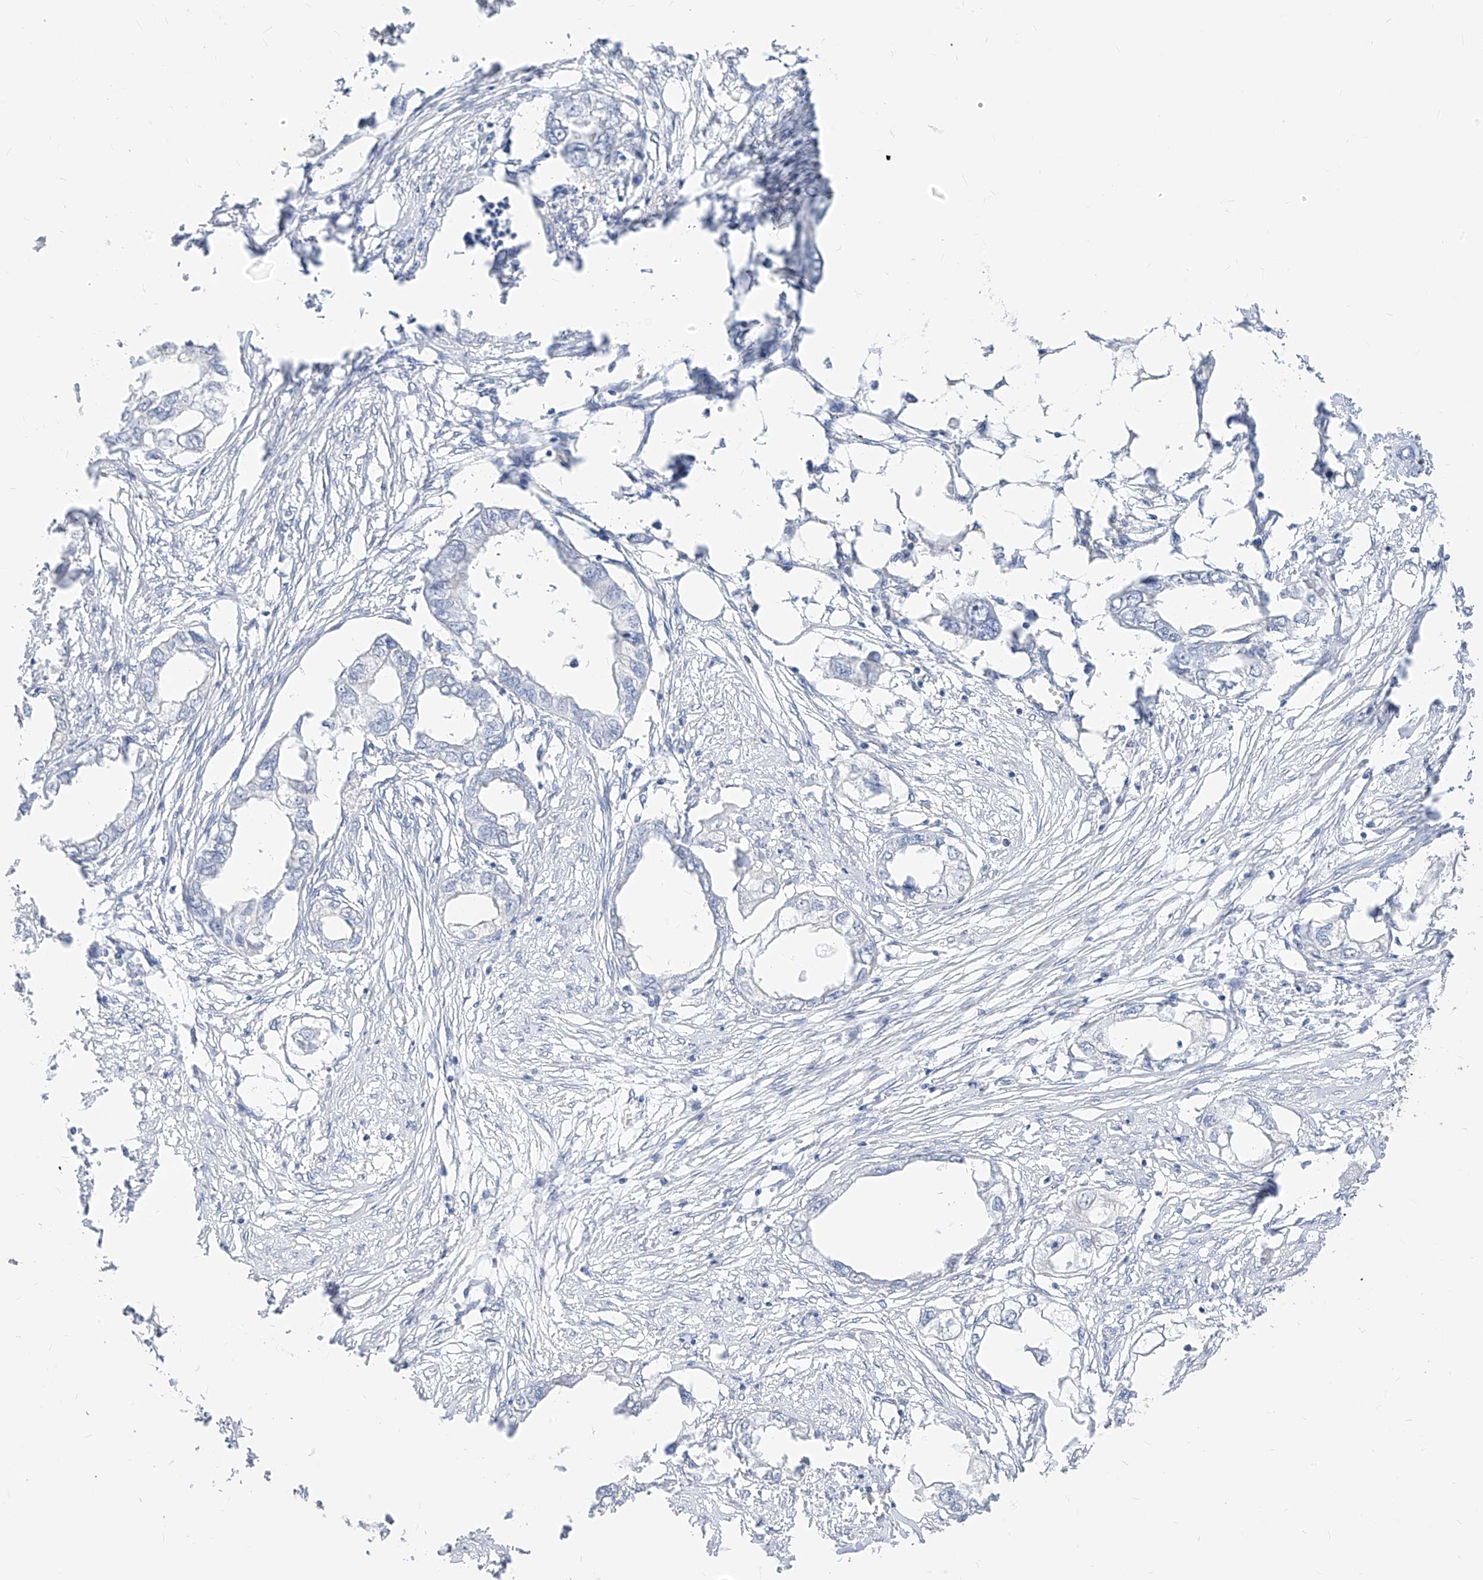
{"staining": {"intensity": "negative", "quantity": "none", "location": "none"}, "tissue": "endometrial cancer", "cell_type": "Tumor cells", "image_type": "cancer", "snomed": [{"axis": "morphology", "description": "Adenocarcinoma, NOS"}, {"axis": "morphology", "description": "Adenocarcinoma, metastatic, NOS"}, {"axis": "topography", "description": "Adipose tissue"}, {"axis": "topography", "description": "Endometrium"}], "caption": "Immunohistochemical staining of human endometrial adenocarcinoma displays no significant positivity in tumor cells.", "gene": "ZZEF1", "patient": {"sex": "female", "age": 67}}